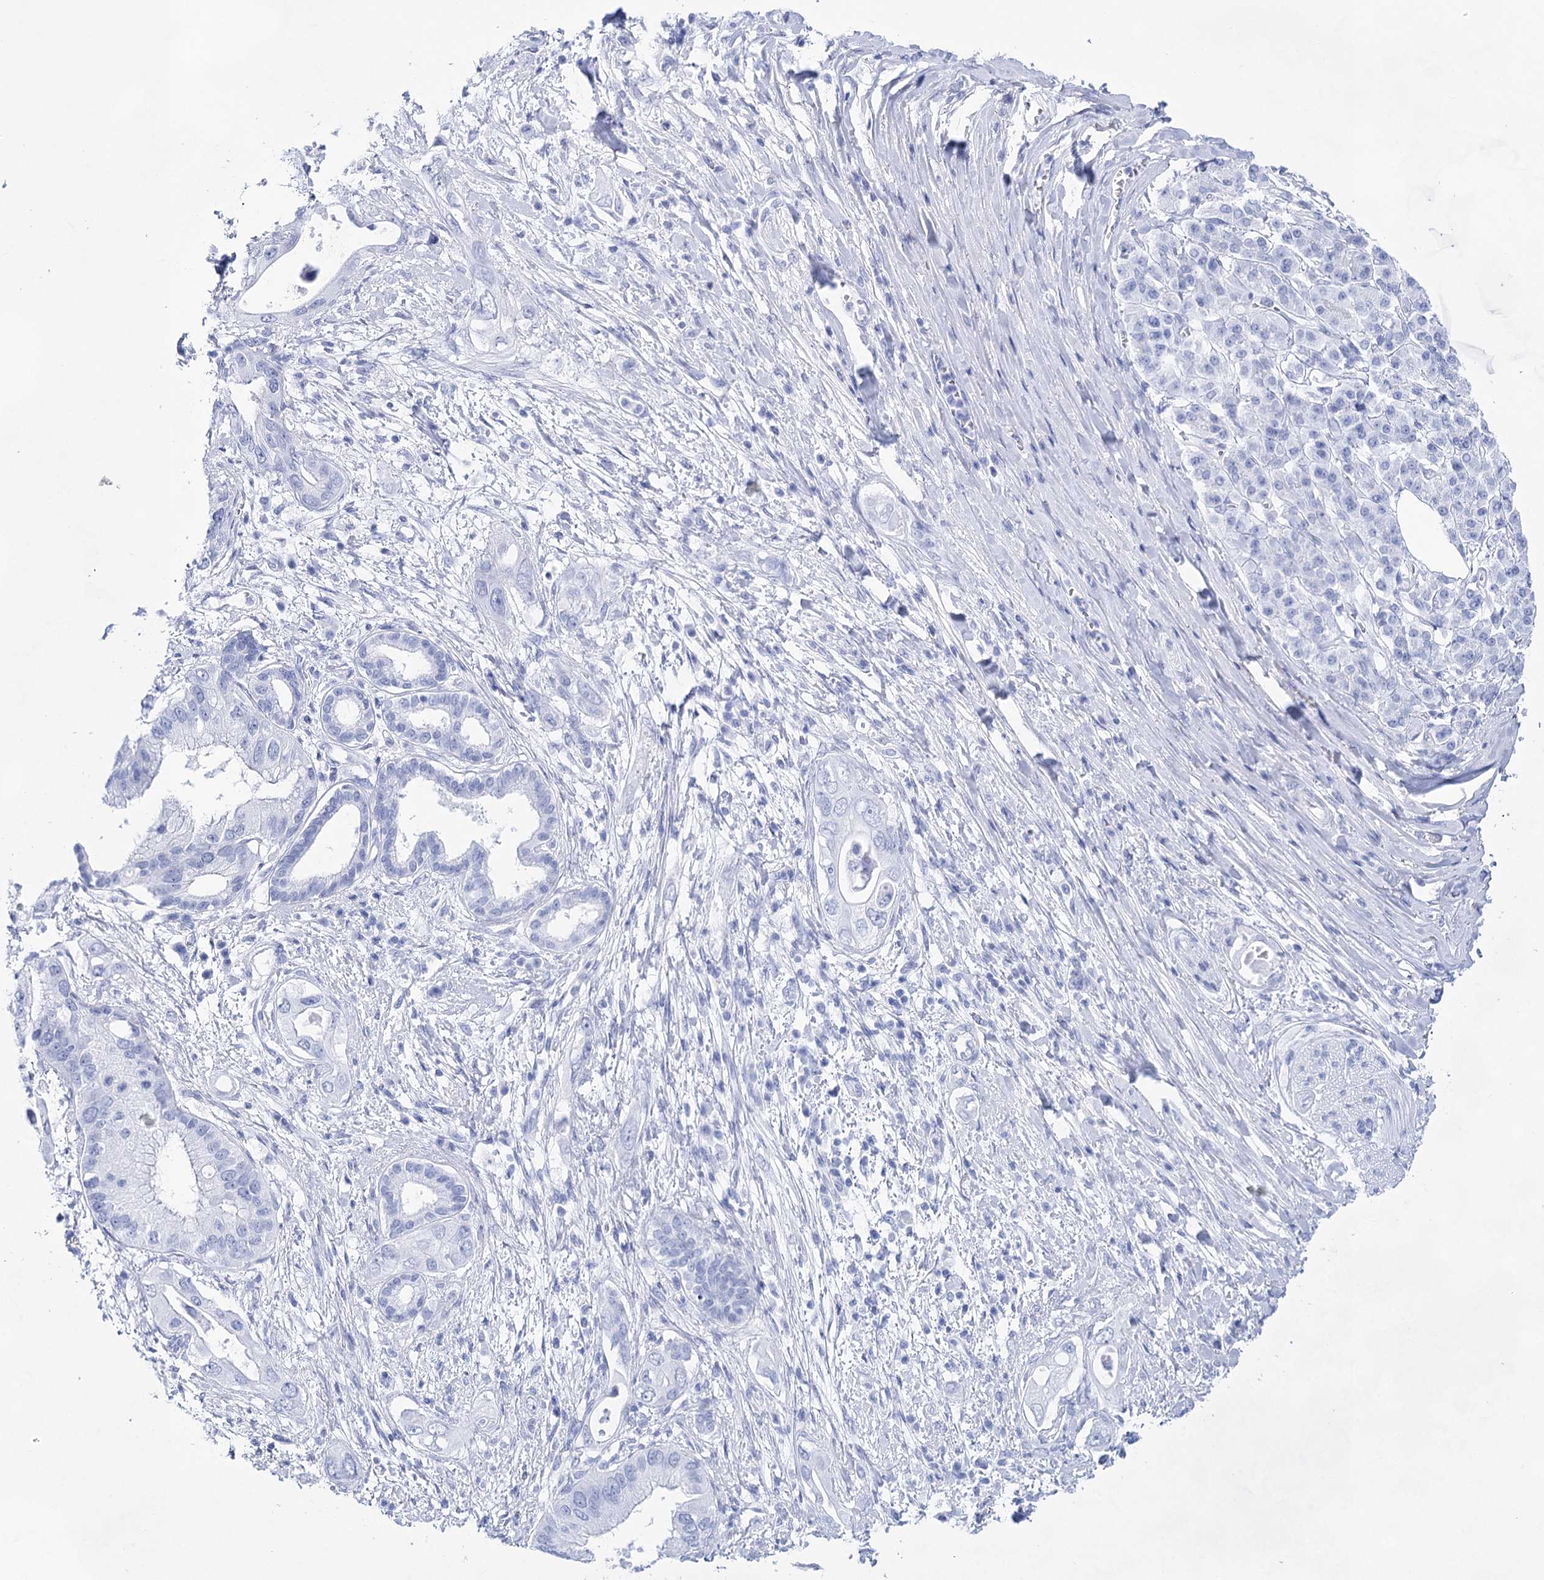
{"staining": {"intensity": "negative", "quantity": "none", "location": "none"}, "tissue": "pancreatic cancer", "cell_type": "Tumor cells", "image_type": "cancer", "snomed": [{"axis": "morphology", "description": "Inflammation, NOS"}, {"axis": "morphology", "description": "Adenocarcinoma, NOS"}, {"axis": "topography", "description": "Pancreas"}], "caption": "This histopathology image is of pancreatic cancer stained with IHC to label a protein in brown with the nuclei are counter-stained blue. There is no expression in tumor cells.", "gene": "LALBA", "patient": {"sex": "female", "age": 56}}